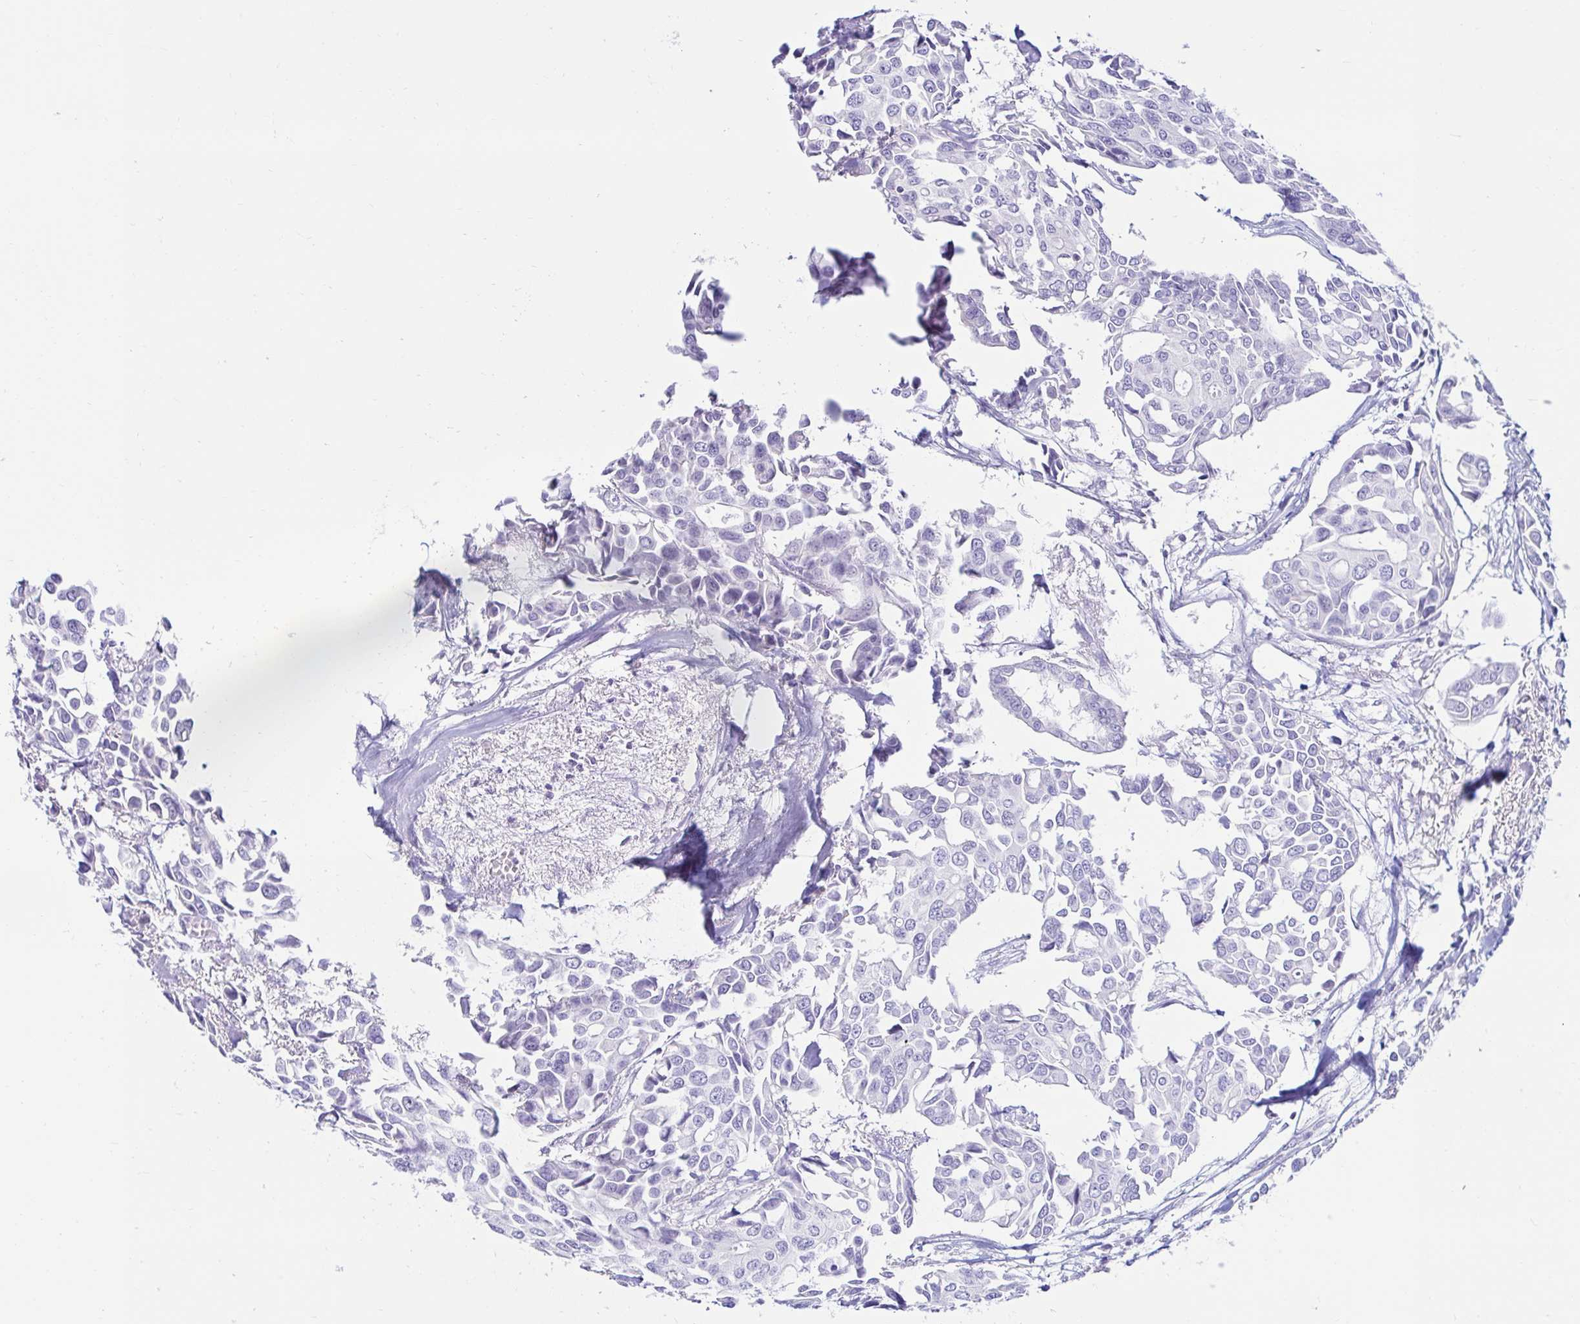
{"staining": {"intensity": "negative", "quantity": "none", "location": "none"}, "tissue": "breast cancer", "cell_type": "Tumor cells", "image_type": "cancer", "snomed": [{"axis": "morphology", "description": "Duct carcinoma"}, {"axis": "topography", "description": "Breast"}], "caption": "This is an immunohistochemistry image of human breast cancer (infiltrating ductal carcinoma). There is no expression in tumor cells.", "gene": "BEST1", "patient": {"sex": "female", "age": 54}}